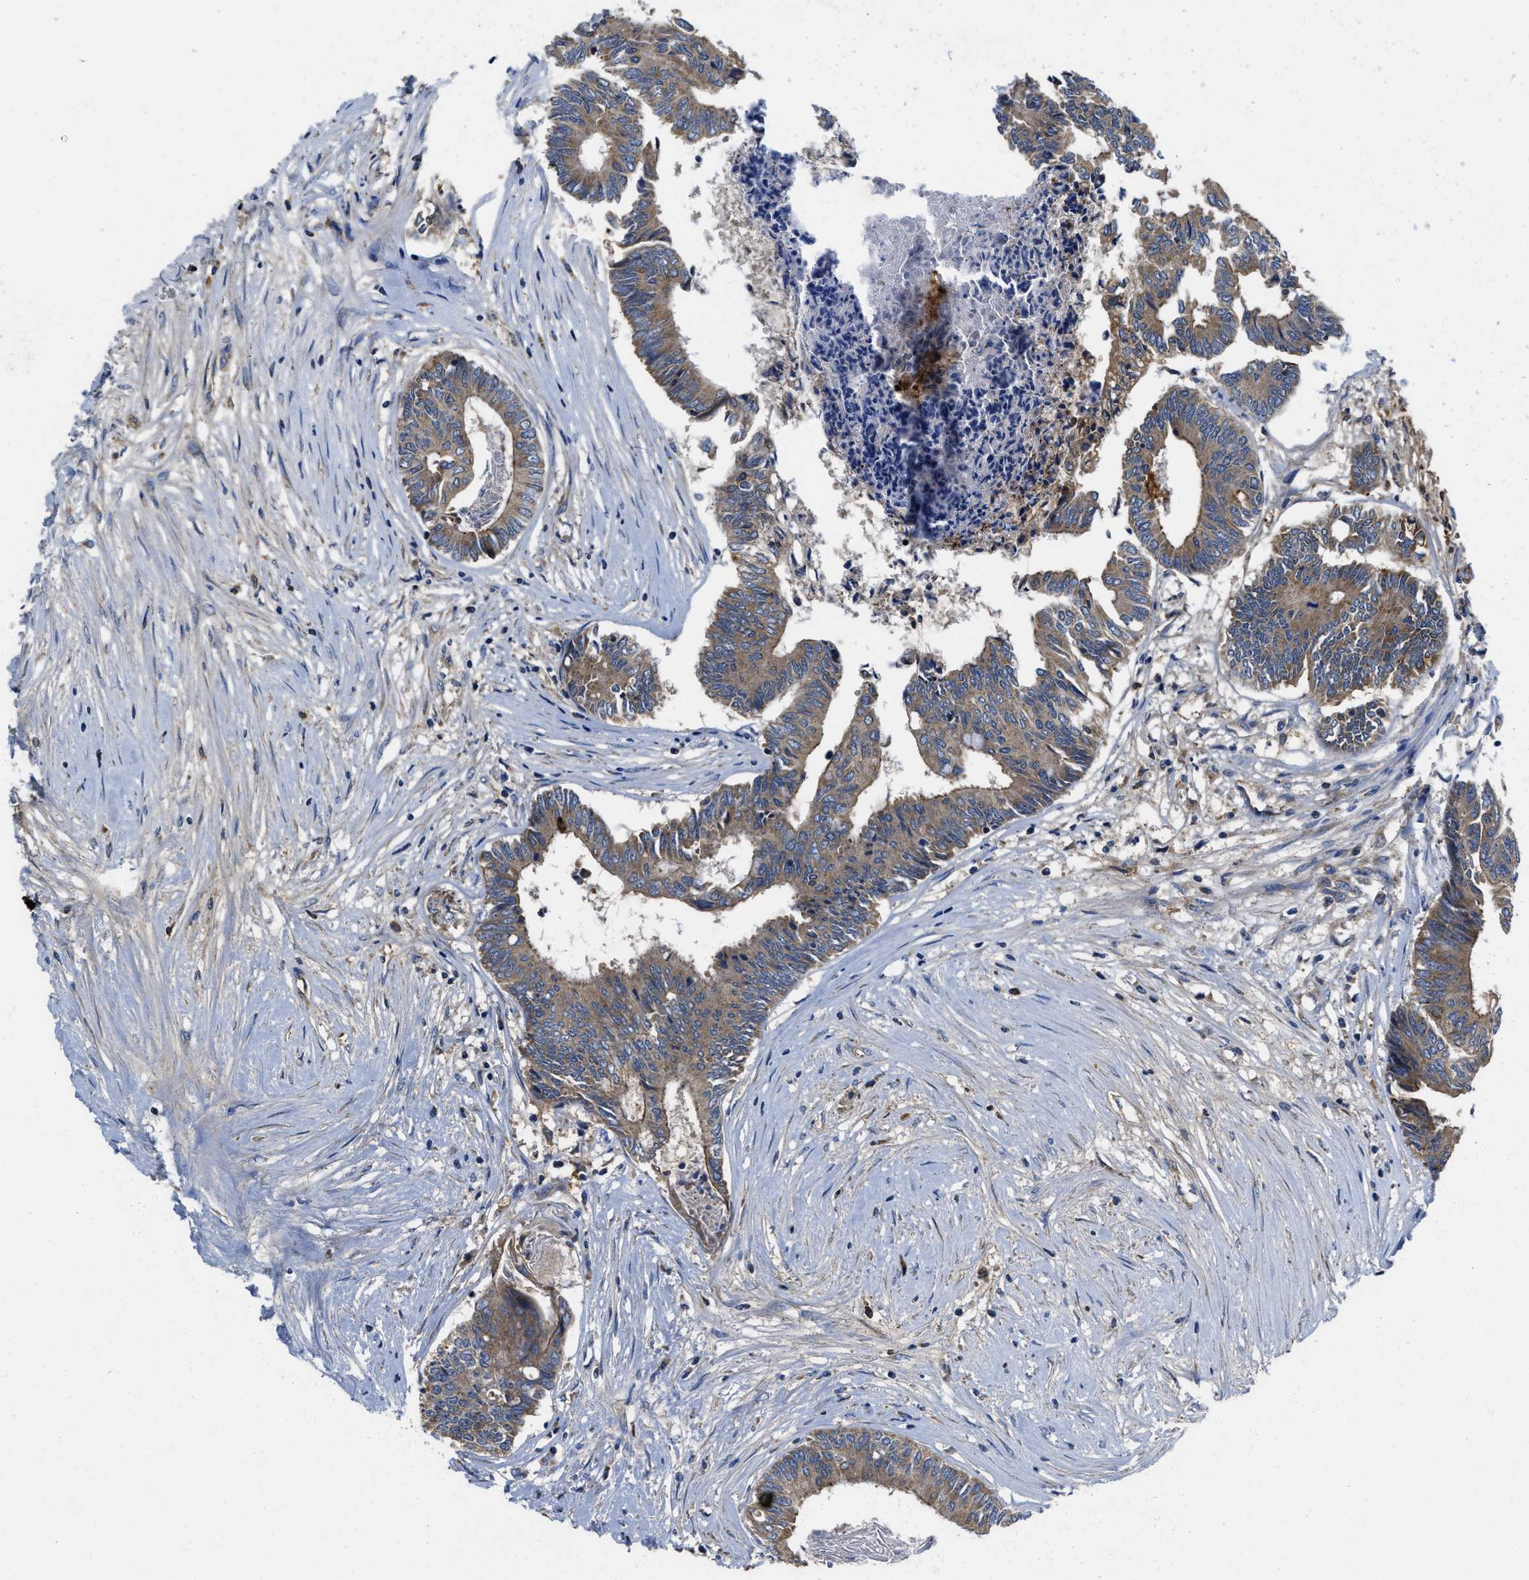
{"staining": {"intensity": "moderate", "quantity": ">75%", "location": "cytoplasmic/membranous"}, "tissue": "colorectal cancer", "cell_type": "Tumor cells", "image_type": "cancer", "snomed": [{"axis": "morphology", "description": "Adenocarcinoma, NOS"}, {"axis": "topography", "description": "Rectum"}], "caption": "This photomicrograph demonstrates immunohistochemistry (IHC) staining of colorectal cancer, with medium moderate cytoplasmic/membranous staining in about >75% of tumor cells.", "gene": "GALK1", "patient": {"sex": "male", "age": 63}}